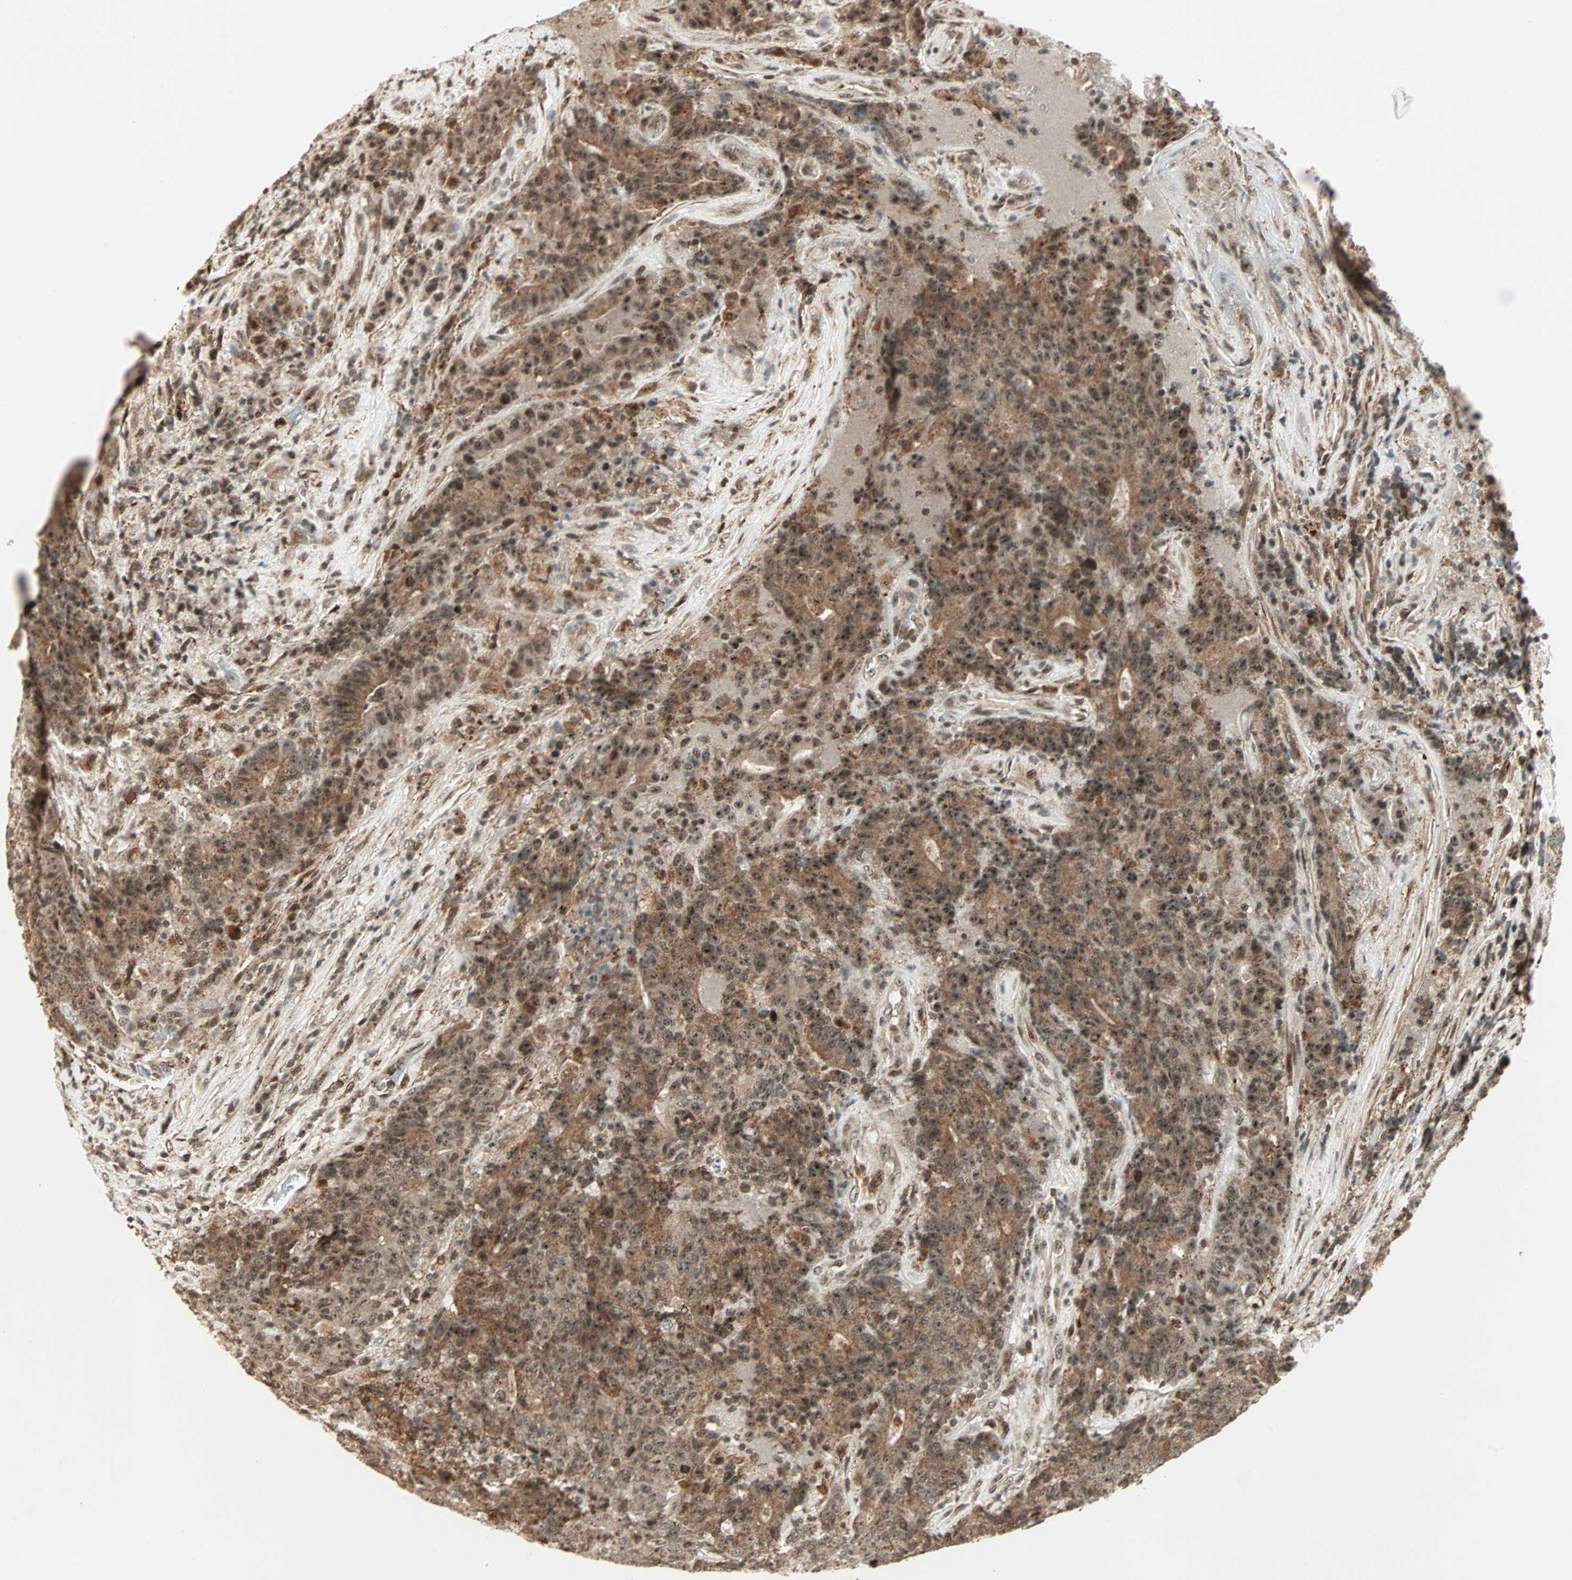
{"staining": {"intensity": "strong", "quantity": ">75%", "location": "cytoplasmic/membranous,nuclear"}, "tissue": "colorectal cancer", "cell_type": "Tumor cells", "image_type": "cancer", "snomed": [{"axis": "morphology", "description": "Normal tissue, NOS"}, {"axis": "morphology", "description": "Adenocarcinoma, NOS"}, {"axis": "topography", "description": "Colon"}], "caption": "A brown stain highlights strong cytoplasmic/membranous and nuclear positivity of a protein in colorectal cancer (adenocarcinoma) tumor cells.", "gene": "ZBED9", "patient": {"sex": "female", "age": 75}}